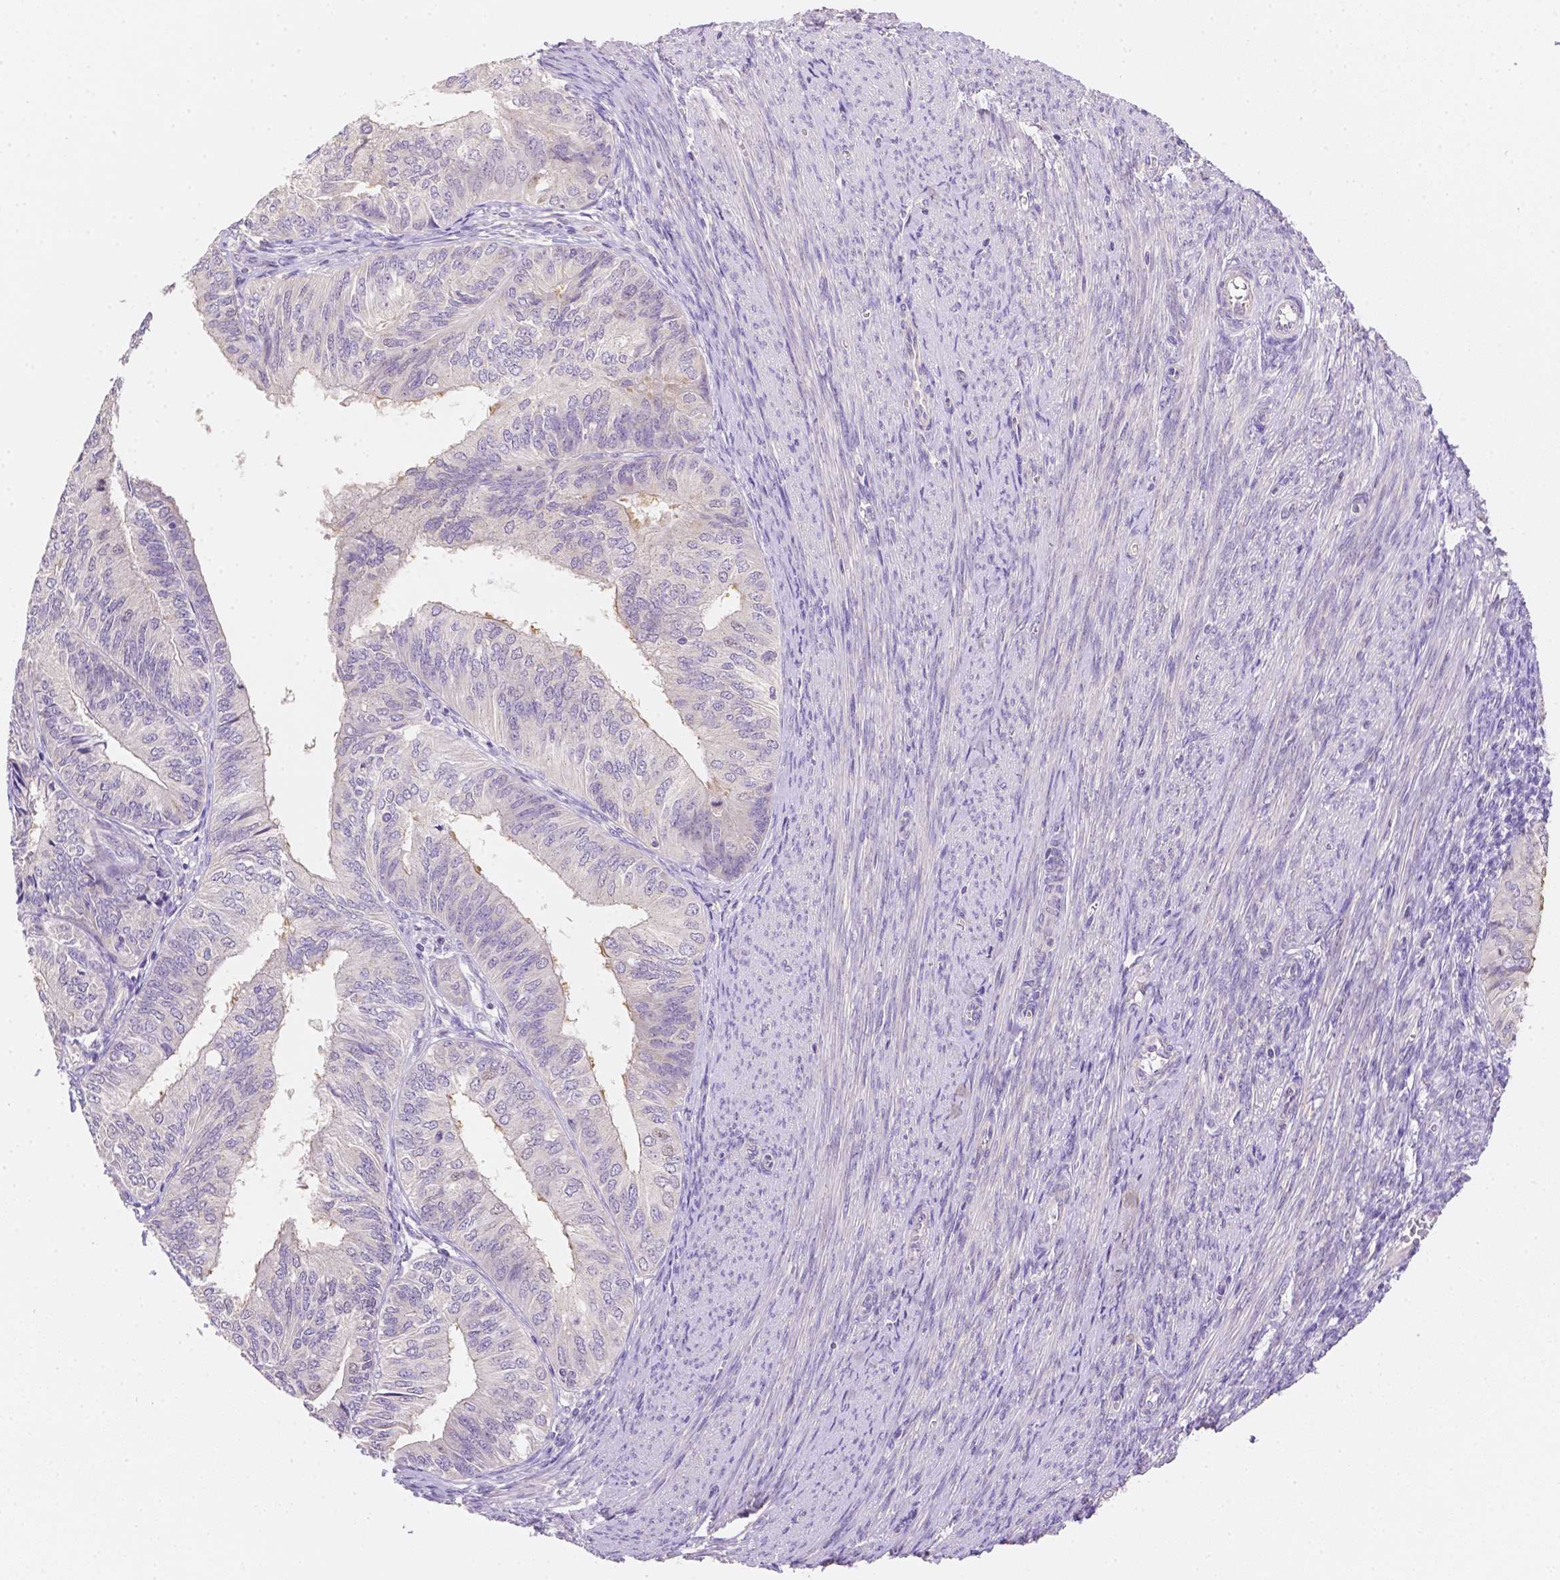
{"staining": {"intensity": "negative", "quantity": "none", "location": "none"}, "tissue": "endometrial cancer", "cell_type": "Tumor cells", "image_type": "cancer", "snomed": [{"axis": "morphology", "description": "Adenocarcinoma, NOS"}, {"axis": "topography", "description": "Endometrium"}], "caption": "DAB (3,3'-diaminobenzidine) immunohistochemical staining of human endometrial cancer (adenocarcinoma) exhibits no significant expression in tumor cells. (Brightfield microscopy of DAB immunohistochemistry (IHC) at high magnification).", "gene": "C10orf67", "patient": {"sex": "female", "age": 58}}